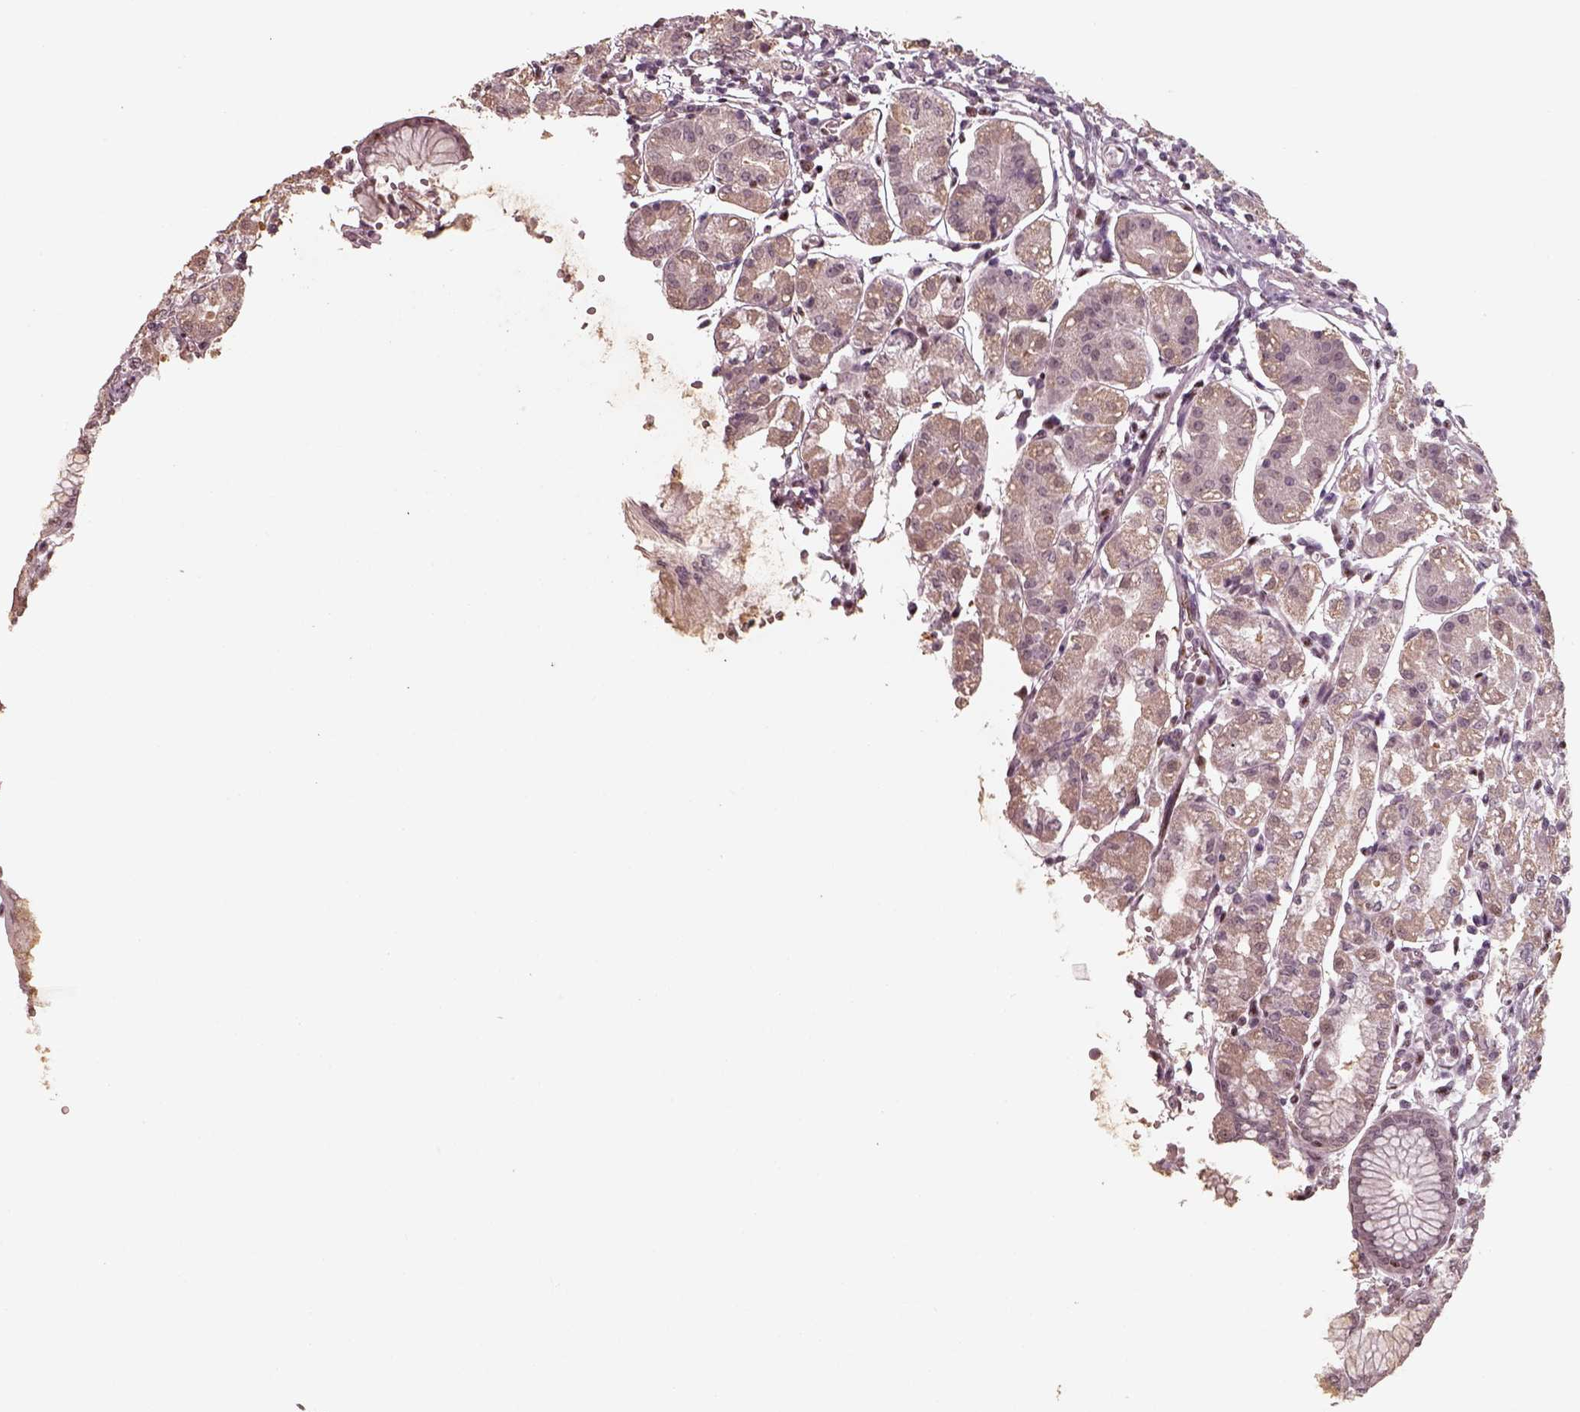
{"staining": {"intensity": "strong", "quantity": ">75%", "location": "nuclear"}, "tissue": "stomach", "cell_type": "Glandular cells", "image_type": "normal", "snomed": [{"axis": "morphology", "description": "Normal tissue, NOS"}, {"axis": "topography", "description": "Skeletal muscle"}, {"axis": "topography", "description": "Stomach"}], "caption": "IHC staining of benign stomach, which reveals high levels of strong nuclear expression in approximately >75% of glandular cells indicating strong nuclear protein positivity. The staining was performed using DAB (brown) for protein detection and nuclei were counterstained in hematoxylin (blue).", "gene": "ATXN7L3", "patient": {"sex": "female", "age": 57}}